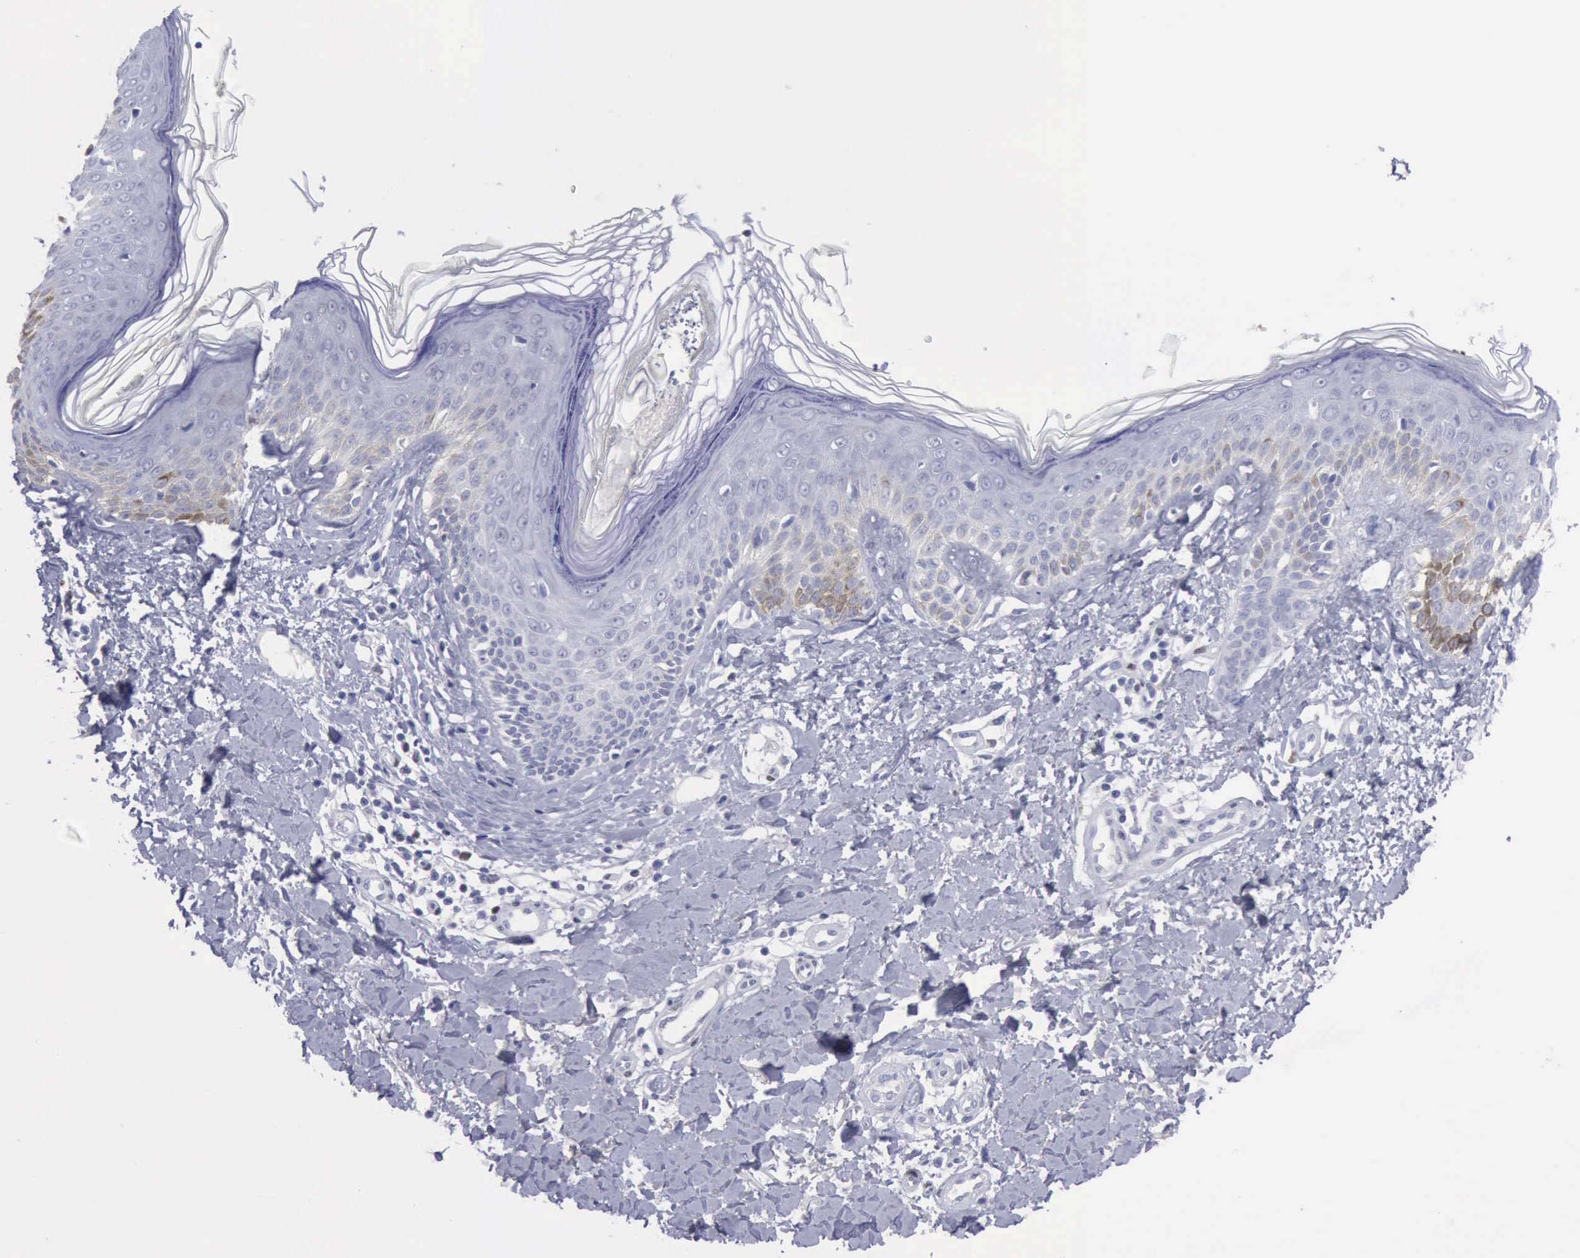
{"staining": {"intensity": "negative", "quantity": "none", "location": "none"}, "tissue": "melanoma", "cell_type": "Tumor cells", "image_type": "cancer", "snomed": [{"axis": "morphology", "description": "Malignant melanoma, NOS"}, {"axis": "topography", "description": "Skin"}], "caption": "High power microscopy histopathology image of an immunohistochemistry (IHC) image of malignant melanoma, revealing no significant expression in tumor cells.", "gene": "SATB2", "patient": {"sex": "male", "age": 49}}